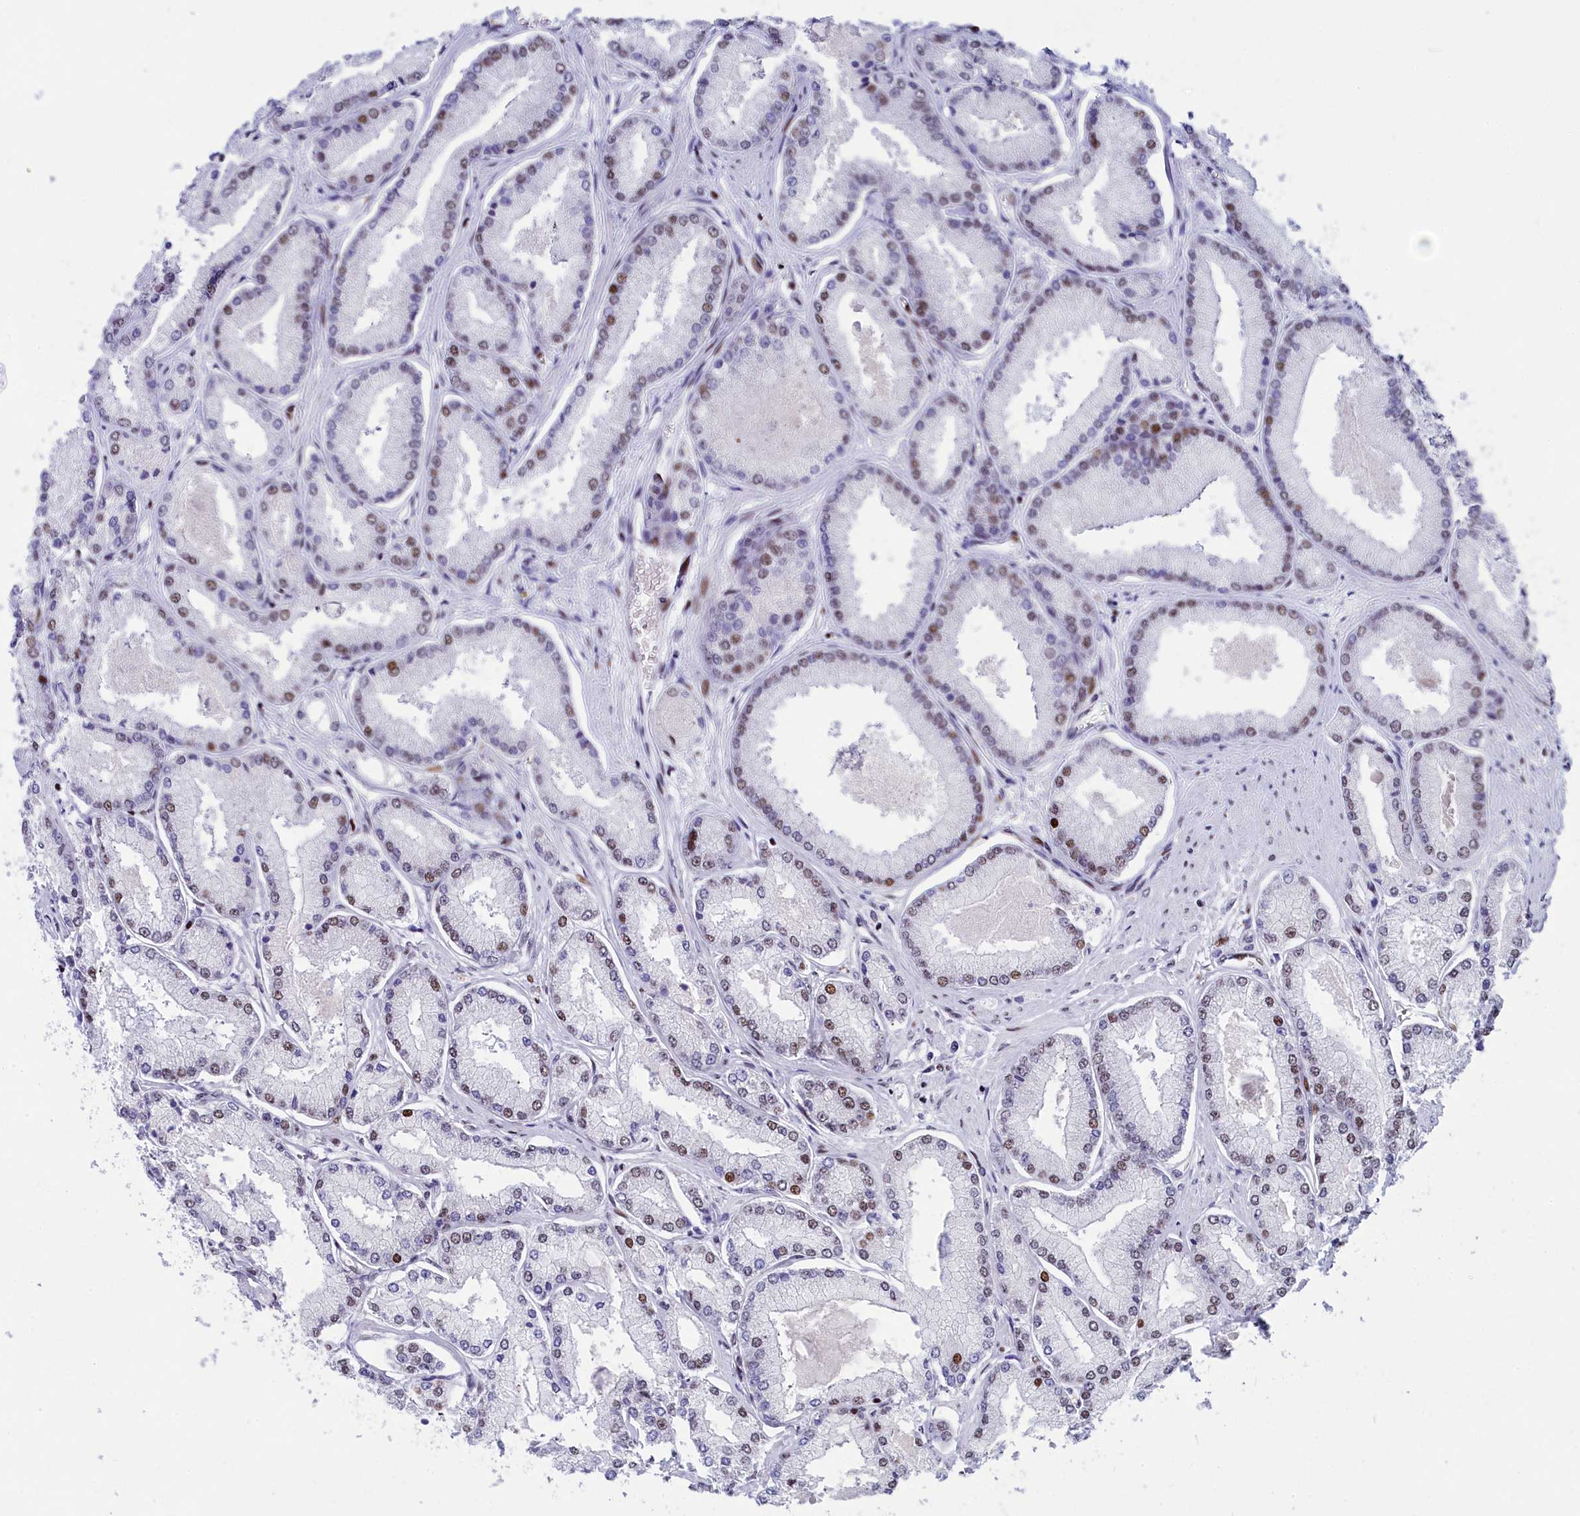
{"staining": {"intensity": "weak", "quantity": "25%-75%", "location": "nuclear"}, "tissue": "prostate cancer", "cell_type": "Tumor cells", "image_type": "cancer", "snomed": [{"axis": "morphology", "description": "Adenocarcinoma, Low grade"}, {"axis": "topography", "description": "Prostate"}], "caption": "Prostate cancer stained with a protein marker exhibits weak staining in tumor cells.", "gene": "NSA2", "patient": {"sex": "male", "age": 74}}